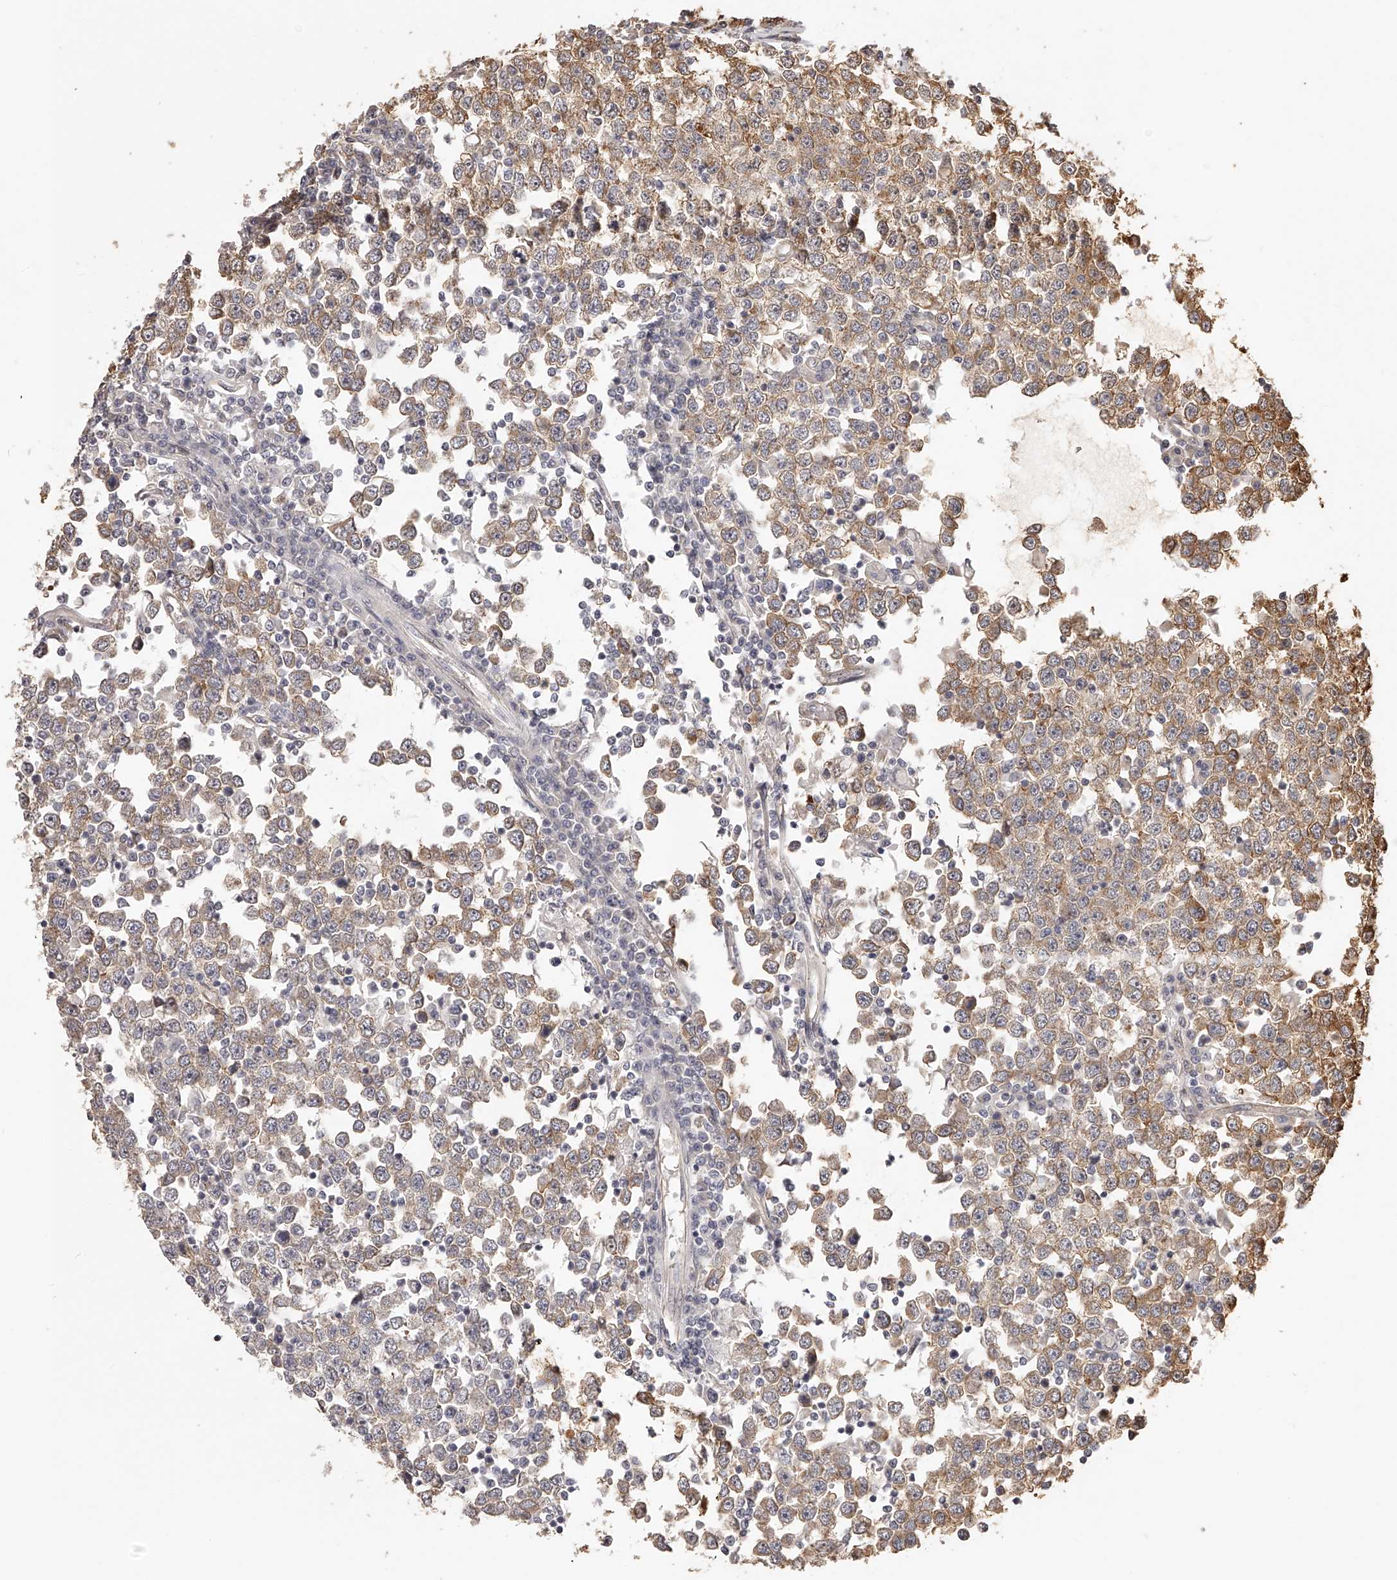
{"staining": {"intensity": "moderate", "quantity": "25%-75%", "location": "cytoplasmic/membranous"}, "tissue": "testis cancer", "cell_type": "Tumor cells", "image_type": "cancer", "snomed": [{"axis": "morphology", "description": "Seminoma, NOS"}, {"axis": "topography", "description": "Testis"}], "caption": "Testis seminoma tissue displays moderate cytoplasmic/membranous positivity in about 25%-75% of tumor cells", "gene": "ZNF582", "patient": {"sex": "male", "age": 65}}